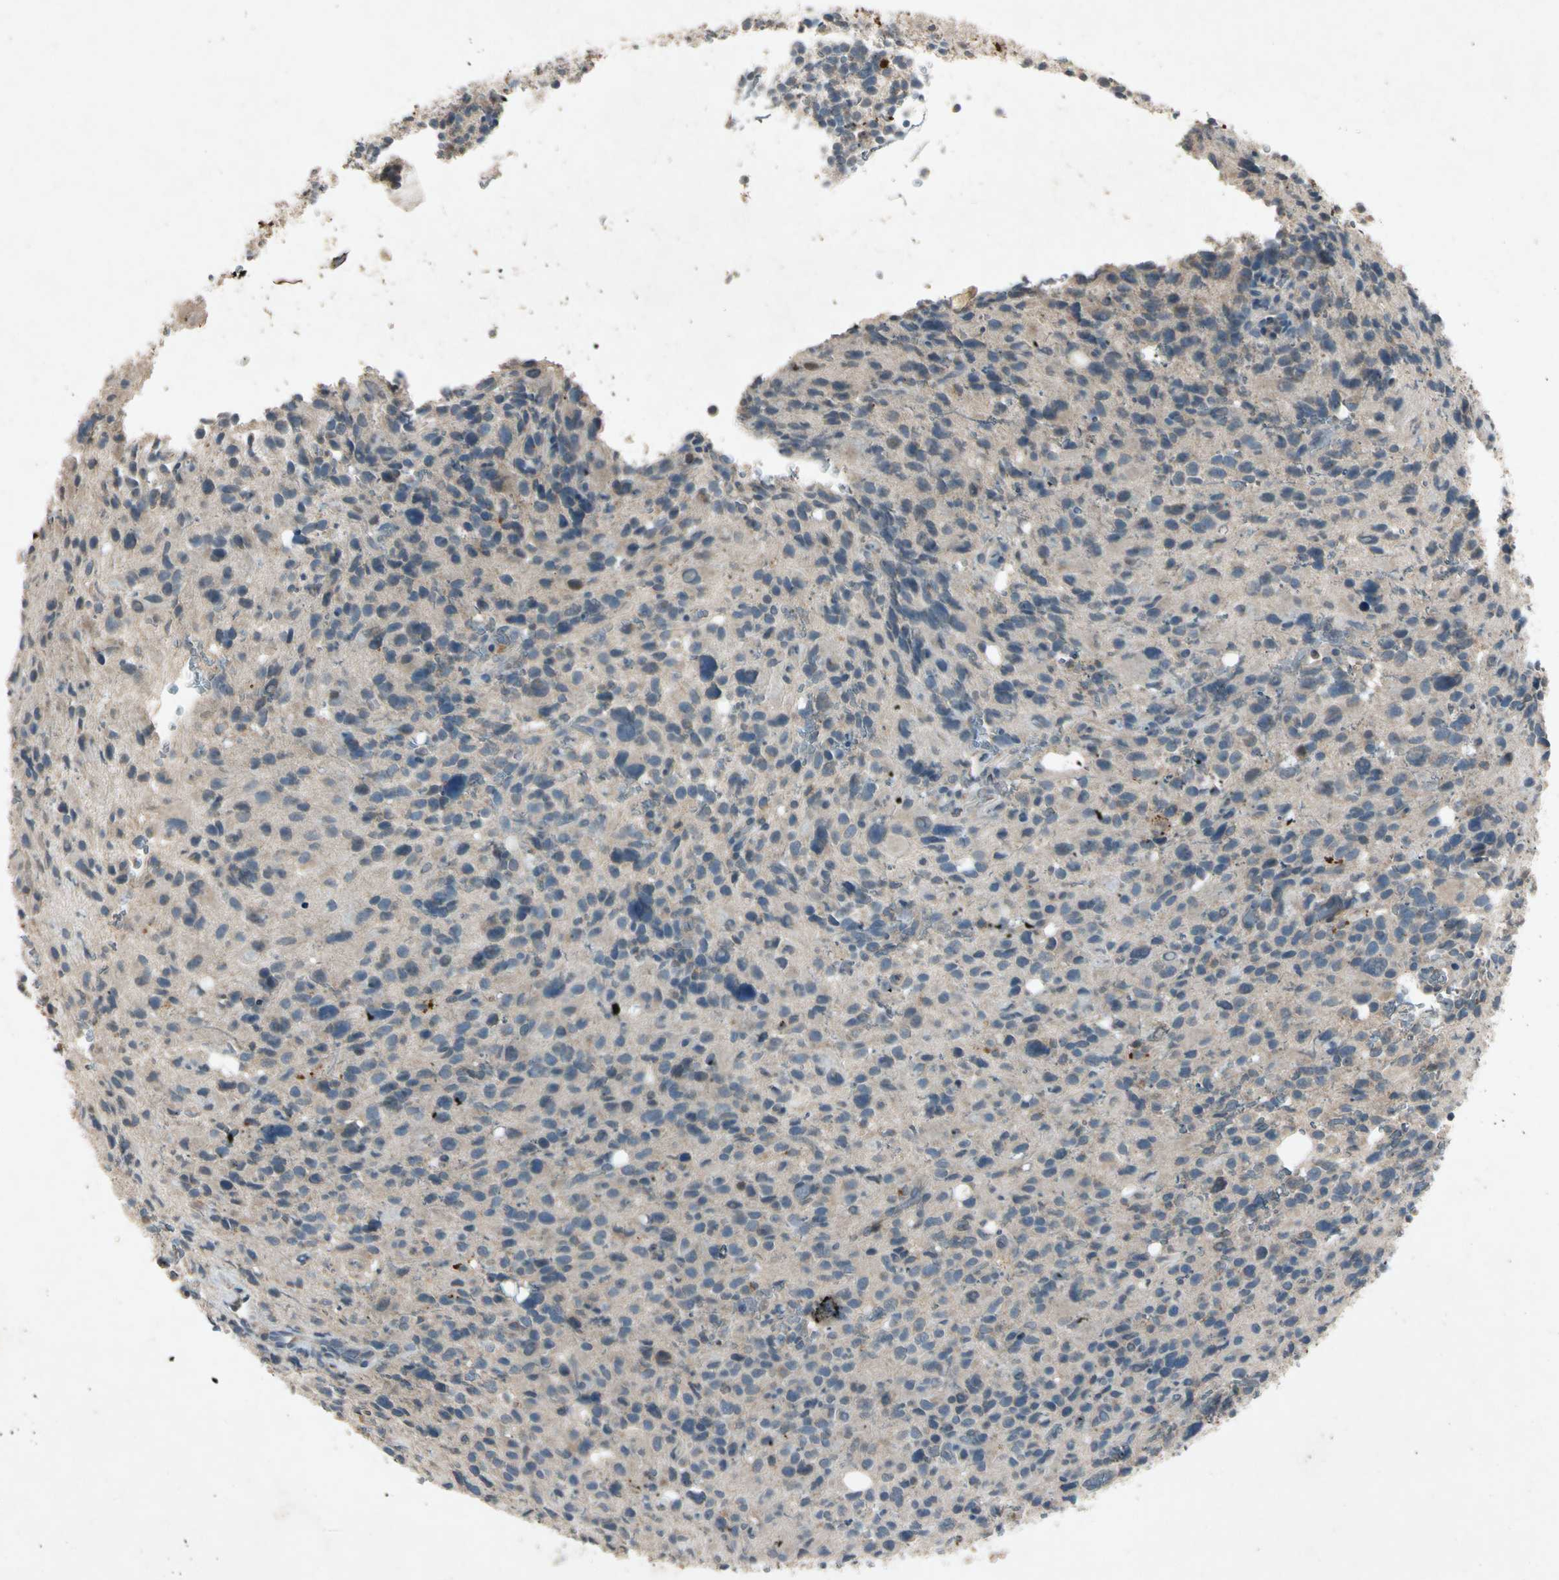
{"staining": {"intensity": "weak", "quantity": "<25%", "location": "cytoplasmic/membranous"}, "tissue": "glioma", "cell_type": "Tumor cells", "image_type": "cancer", "snomed": [{"axis": "morphology", "description": "Glioma, malignant, High grade"}, {"axis": "topography", "description": "Brain"}], "caption": "Immunohistochemical staining of glioma exhibits no significant positivity in tumor cells.", "gene": "GPLD1", "patient": {"sex": "male", "age": 48}}